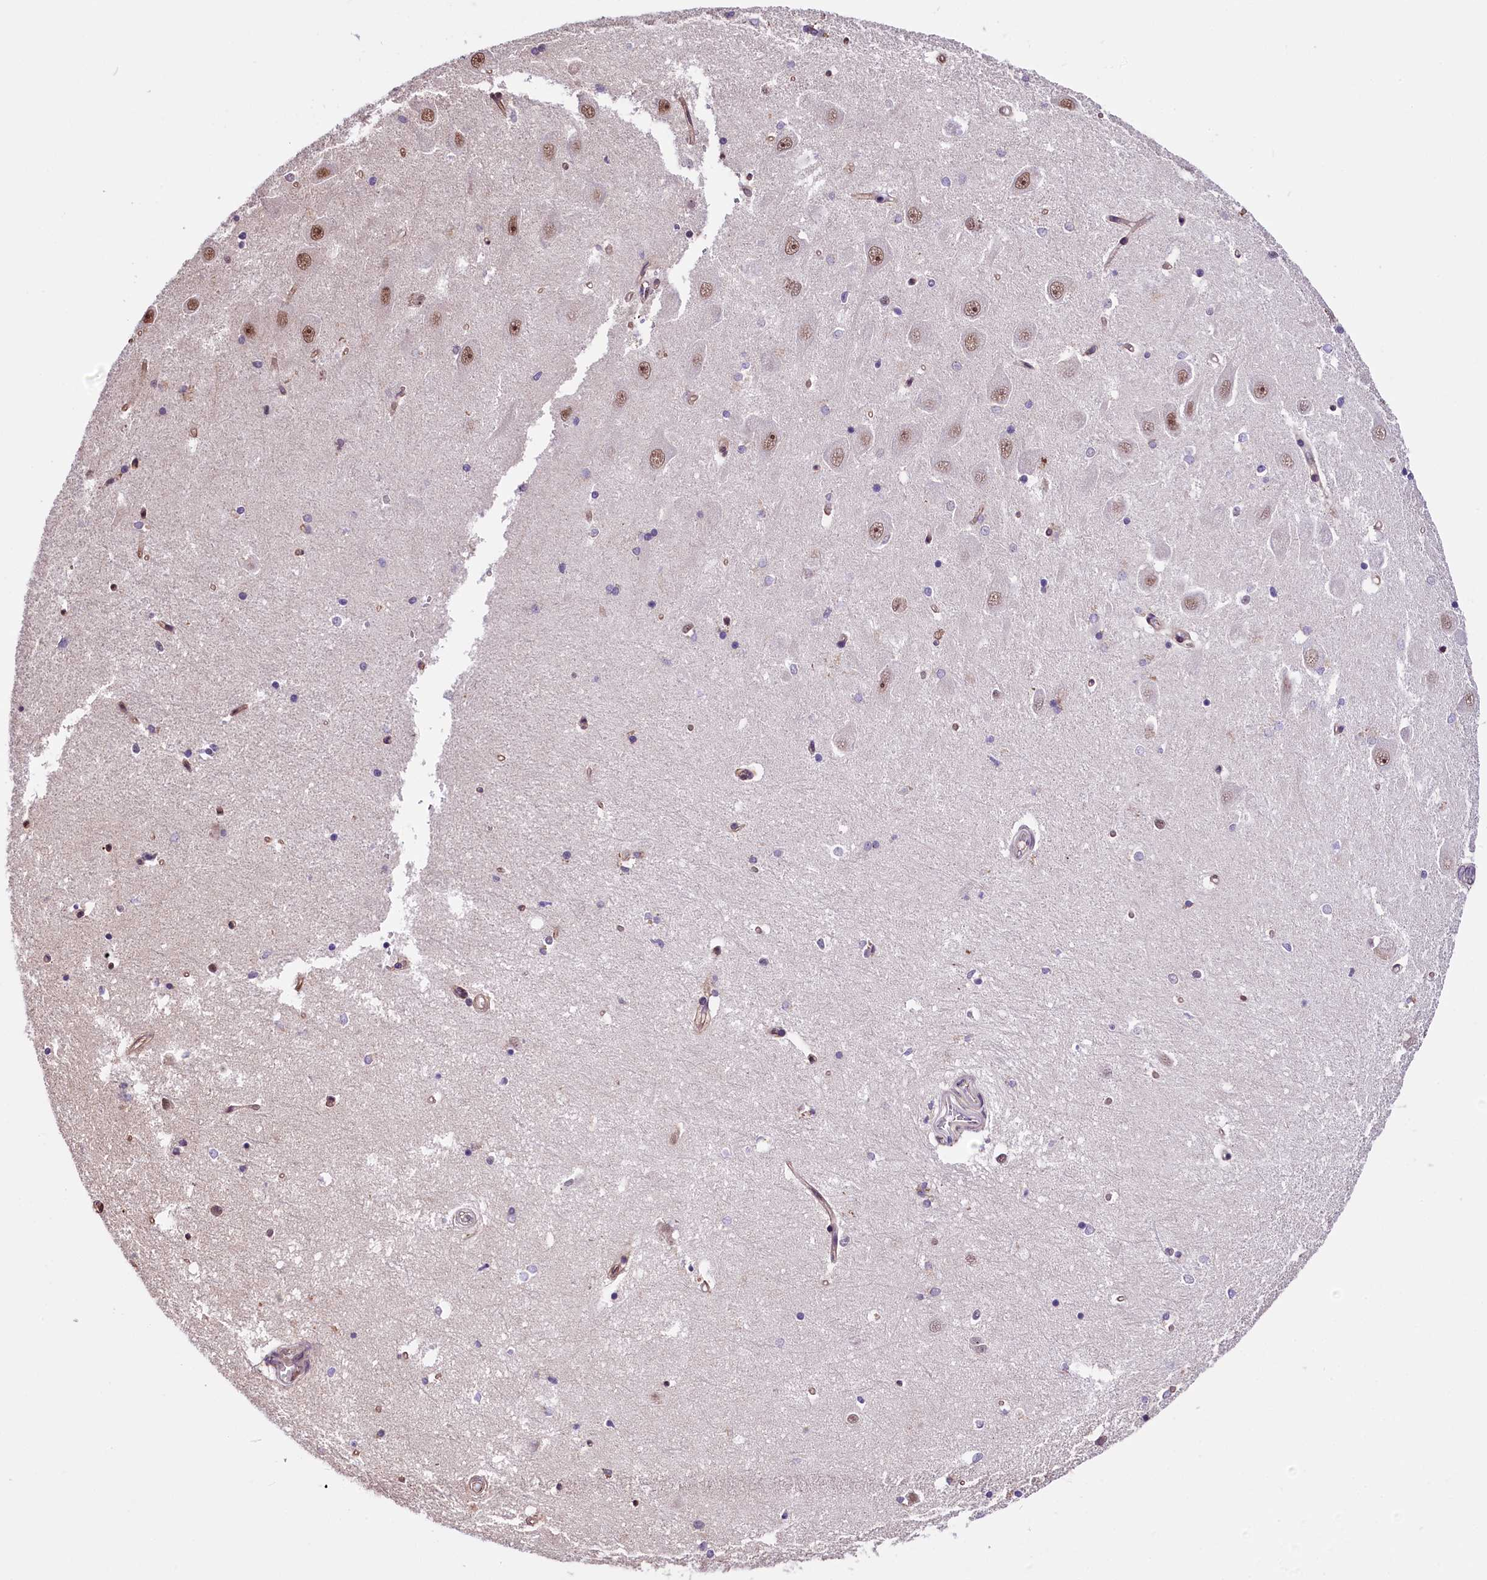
{"staining": {"intensity": "negative", "quantity": "none", "location": "none"}, "tissue": "hippocampus", "cell_type": "Glial cells", "image_type": "normal", "snomed": [{"axis": "morphology", "description": "Normal tissue, NOS"}, {"axis": "topography", "description": "Hippocampus"}], "caption": "An IHC histopathology image of normal hippocampus is shown. There is no staining in glial cells of hippocampus.", "gene": "MRPL54", "patient": {"sex": "male", "age": 45}}